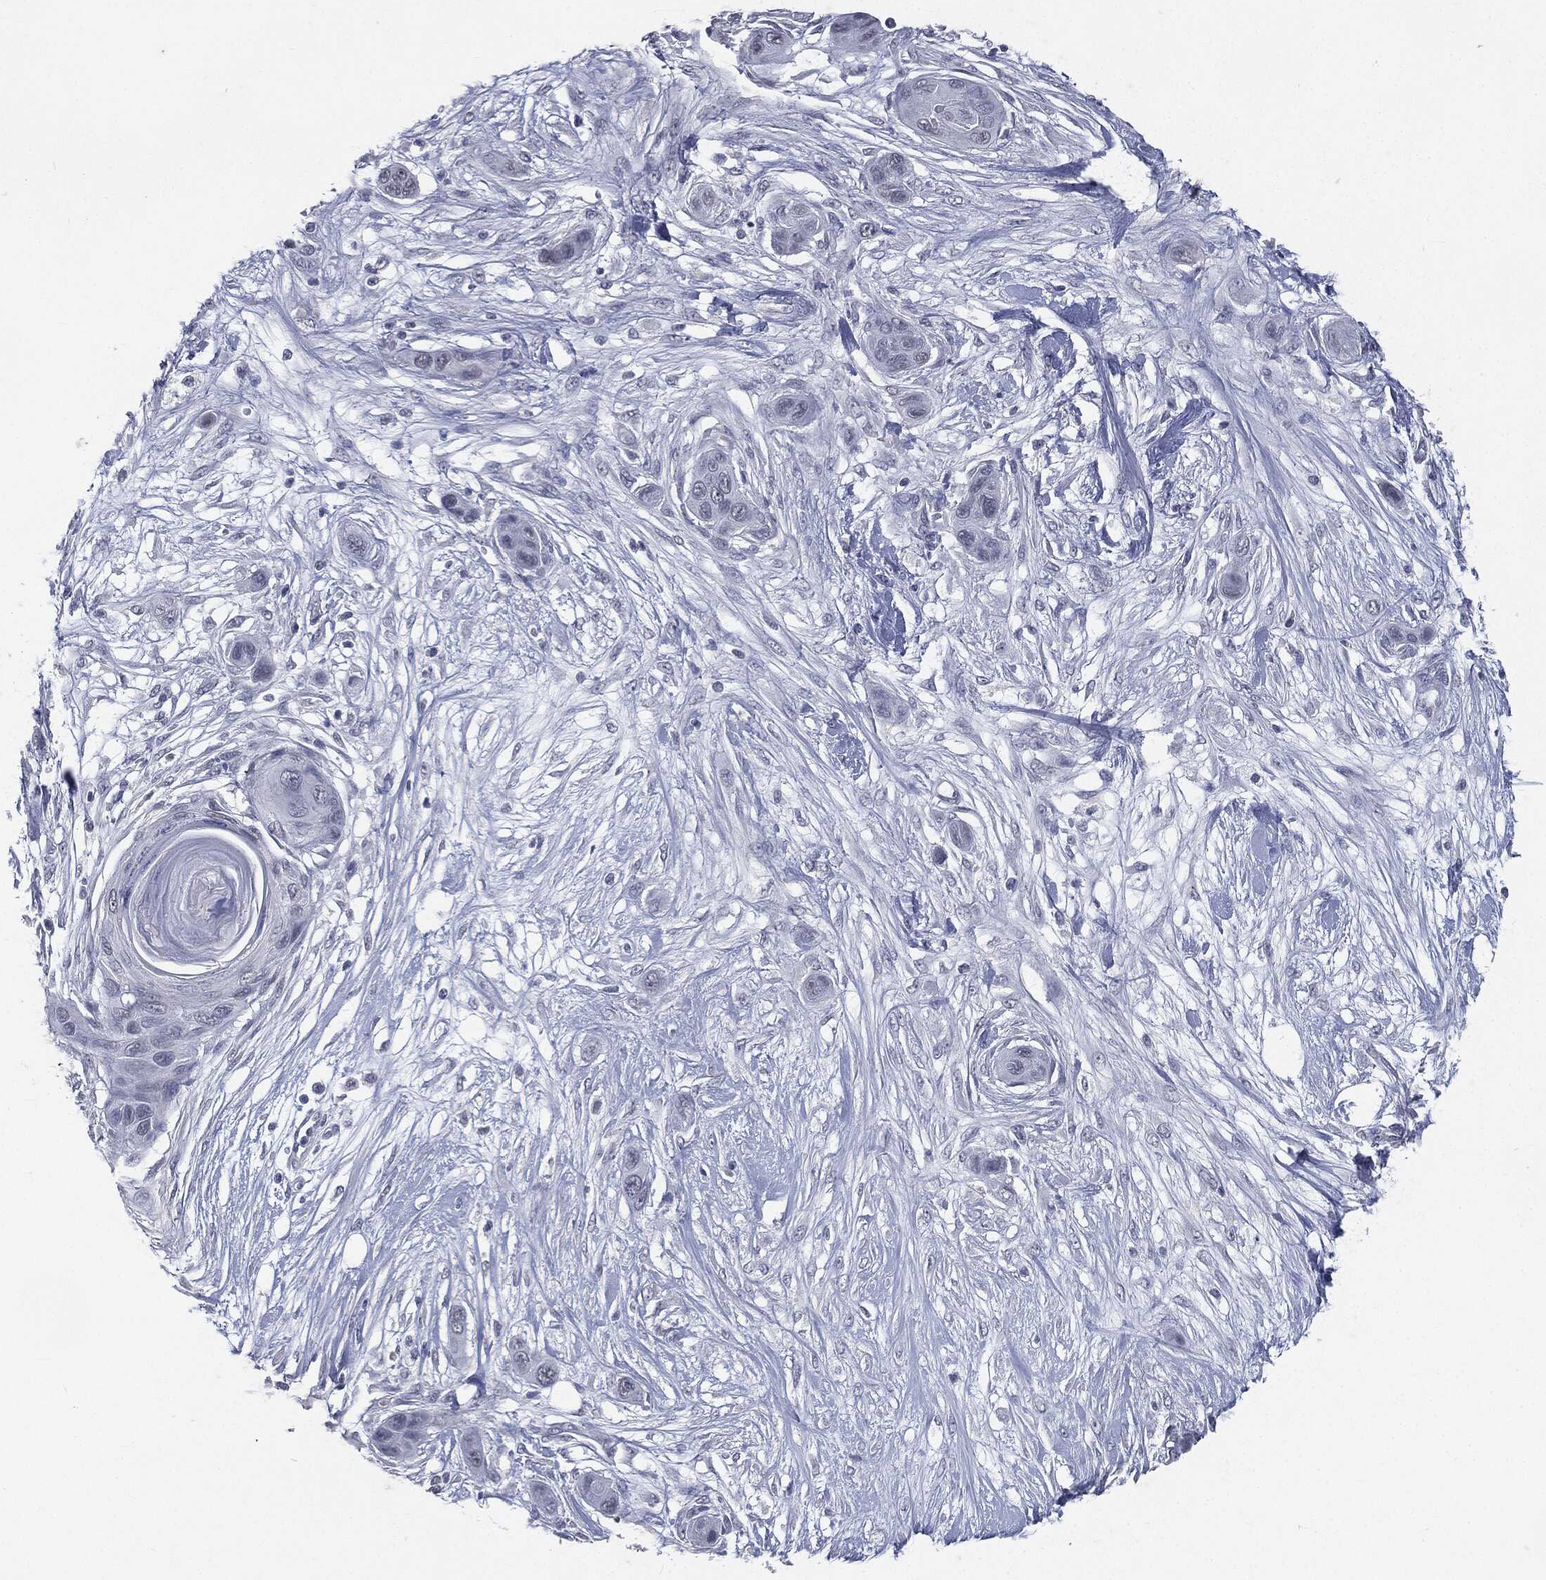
{"staining": {"intensity": "negative", "quantity": "none", "location": "none"}, "tissue": "skin cancer", "cell_type": "Tumor cells", "image_type": "cancer", "snomed": [{"axis": "morphology", "description": "Squamous cell carcinoma, NOS"}, {"axis": "topography", "description": "Skin"}], "caption": "Immunohistochemical staining of human skin cancer (squamous cell carcinoma) displays no significant expression in tumor cells. (DAB (3,3'-diaminobenzidine) immunohistochemistry with hematoxylin counter stain).", "gene": "SLC2A2", "patient": {"sex": "male", "age": 79}}